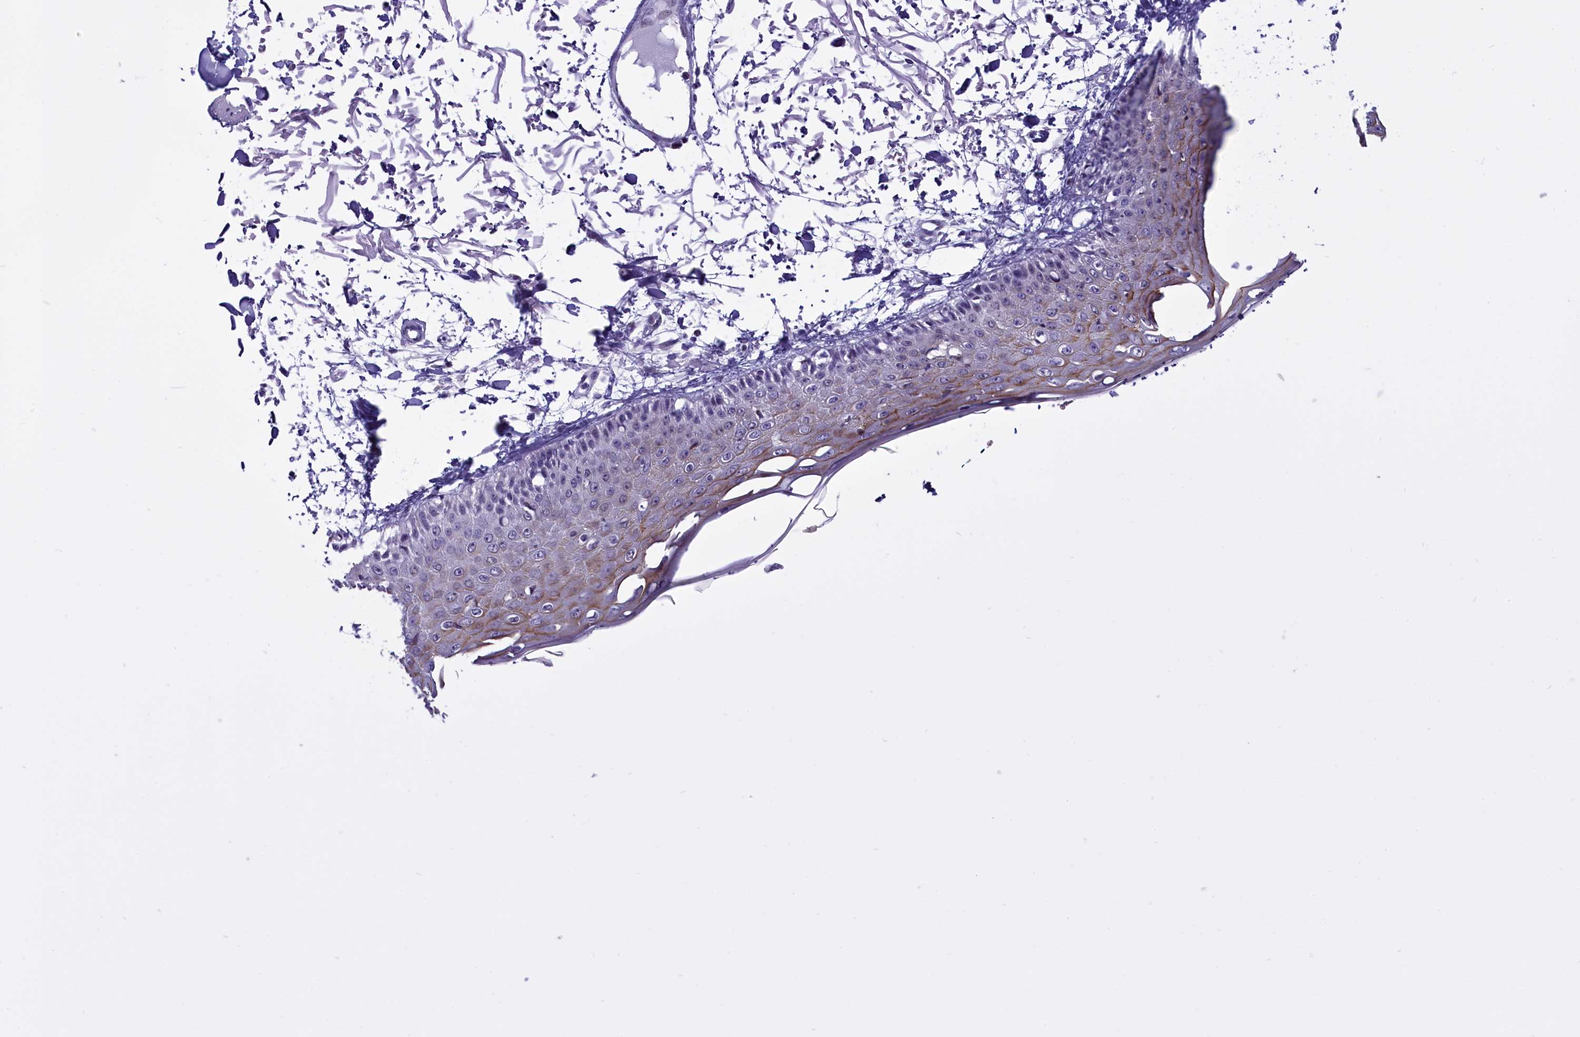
{"staining": {"intensity": "negative", "quantity": "none", "location": "none"}, "tissue": "skin", "cell_type": "Fibroblasts", "image_type": "normal", "snomed": [{"axis": "morphology", "description": "Normal tissue, NOS"}, {"axis": "morphology", "description": "Squamous cell carcinoma, NOS"}, {"axis": "topography", "description": "Skin"}, {"axis": "topography", "description": "Peripheral nerve tissue"}], "caption": "Human skin stained for a protein using immunohistochemistry reveals no staining in fibroblasts.", "gene": "SPIRE2", "patient": {"sex": "male", "age": 83}}